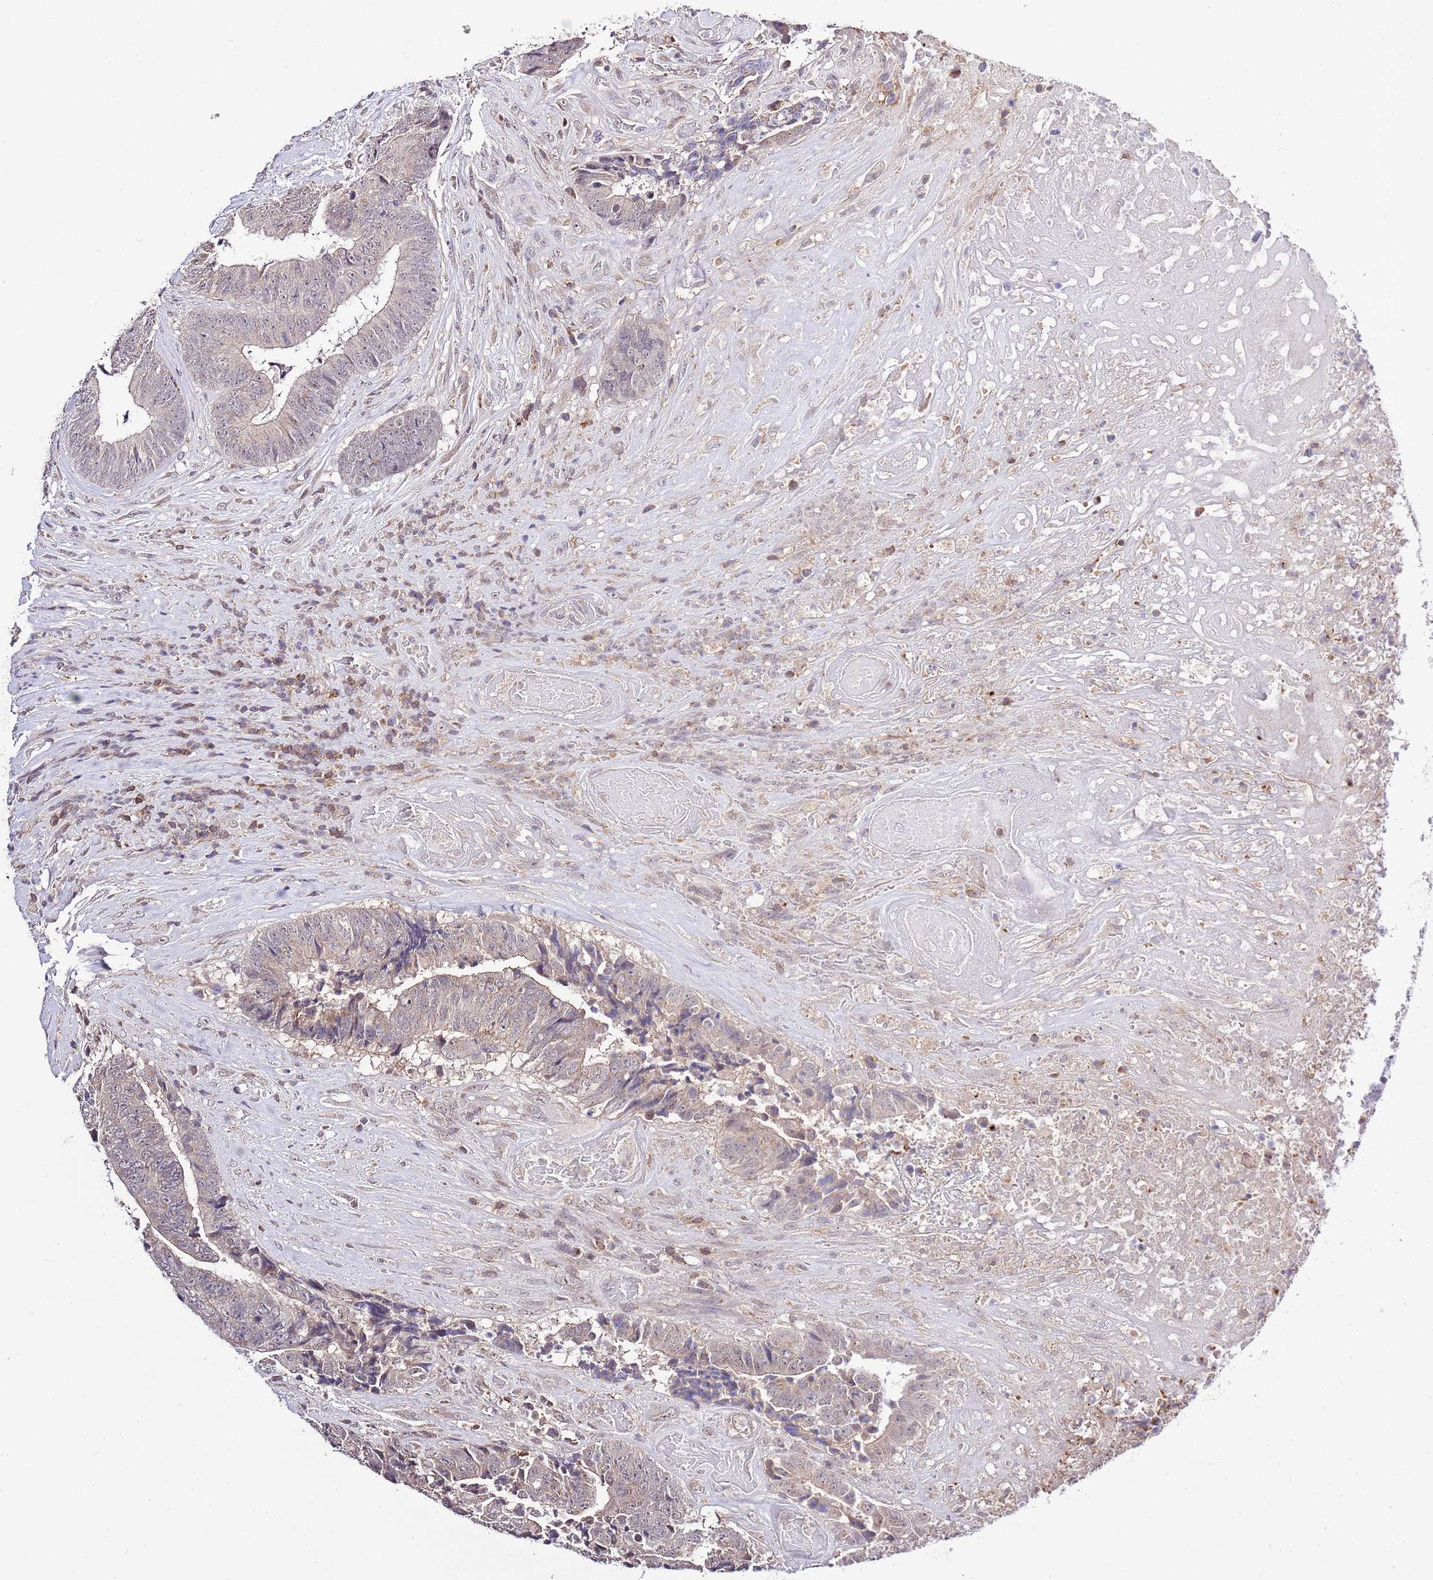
{"staining": {"intensity": "weak", "quantity": "<25%", "location": "cytoplasmic/membranous"}, "tissue": "colorectal cancer", "cell_type": "Tumor cells", "image_type": "cancer", "snomed": [{"axis": "morphology", "description": "Adenocarcinoma, NOS"}, {"axis": "topography", "description": "Rectum"}], "caption": "An image of colorectal cancer (adenocarcinoma) stained for a protein reveals no brown staining in tumor cells. Brightfield microscopy of immunohistochemistry stained with DAB (brown) and hematoxylin (blue), captured at high magnification.", "gene": "EFHD1", "patient": {"sex": "male", "age": 72}}